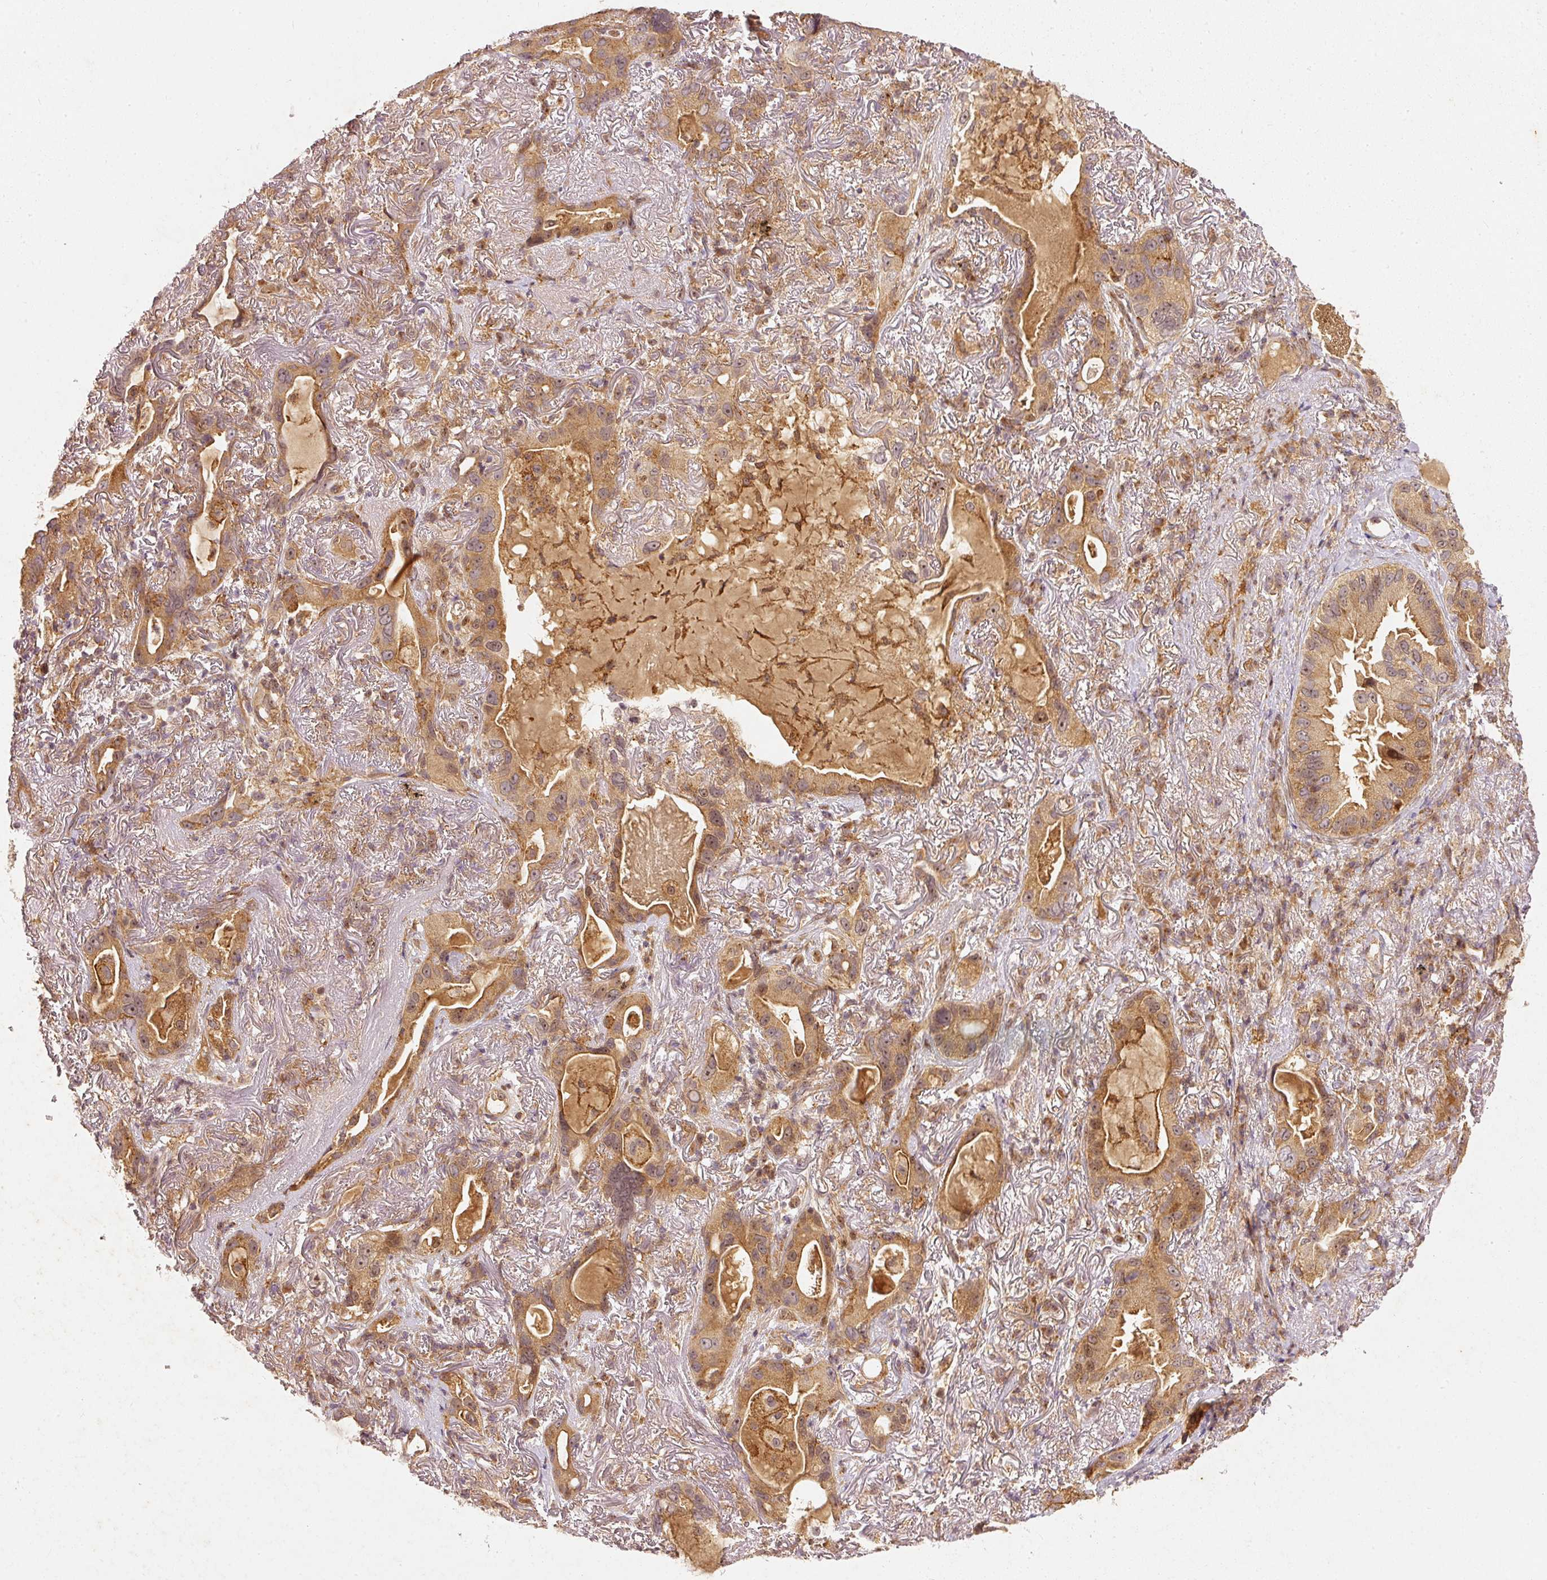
{"staining": {"intensity": "moderate", "quantity": ">75%", "location": "cytoplasmic/membranous,nuclear"}, "tissue": "lung cancer", "cell_type": "Tumor cells", "image_type": "cancer", "snomed": [{"axis": "morphology", "description": "Adenocarcinoma, NOS"}, {"axis": "topography", "description": "Lung"}], "caption": "About >75% of tumor cells in human lung cancer reveal moderate cytoplasmic/membranous and nuclear protein expression as visualized by brown immunohistochemical staining.", "gene": "ZNF580", "patient": {"sex": "female", "age": 69}}